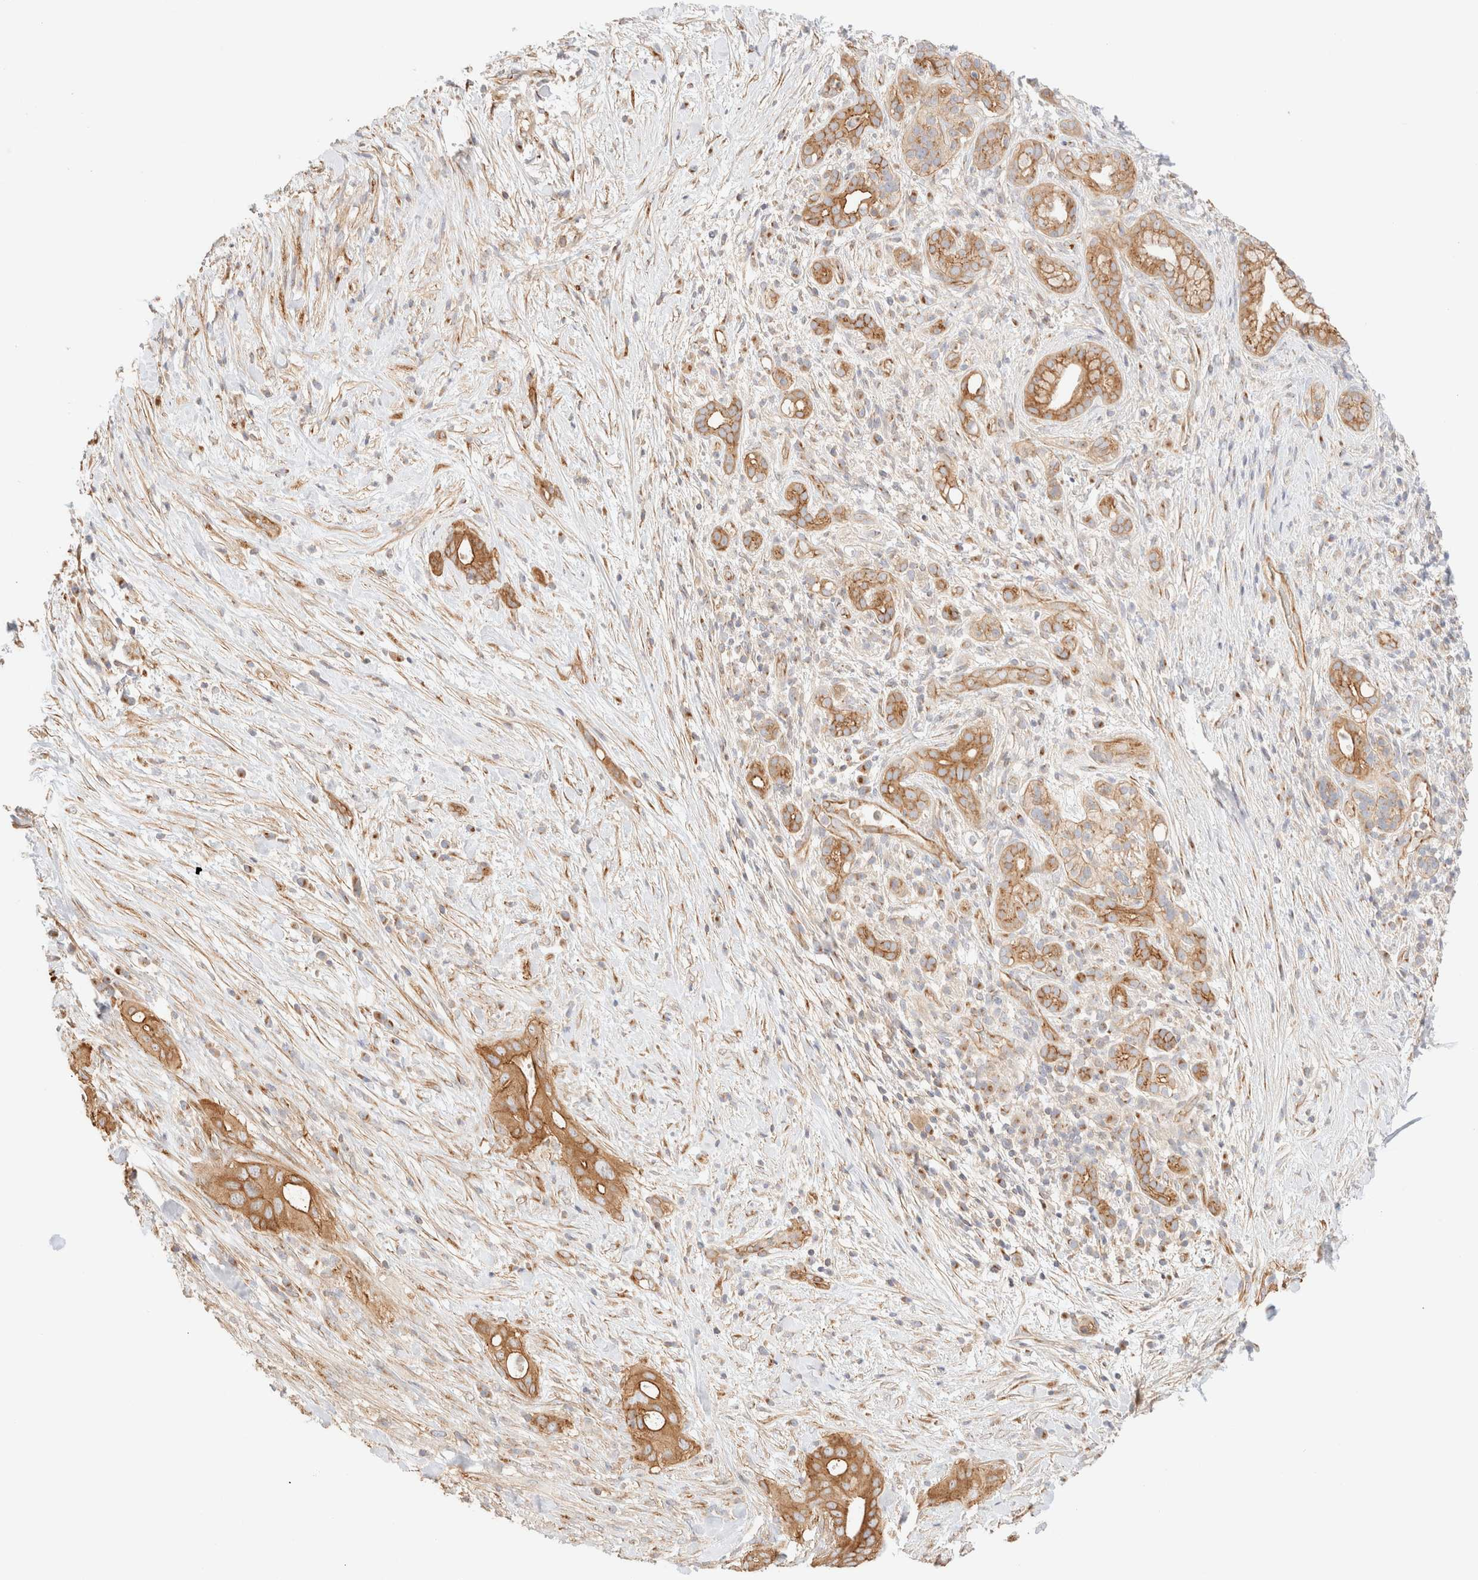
{"staining": {"intensity": "moderate", "quantity": ">75%", "location": "cytoplasmic/membranous"}, "tissue": "pancreatic cancer", "cell_type": "Tumor cells", "image_type": "cancer", "snomed": [{"axis": "morphology", "description": "Adenocarcinoma, NOS"}, {"axis": "topography", "description": "Pancreas"}], "caption": "A brown stain shows moderate cytoplasmic/membranous expression of a protein in human pancreatic adenocarcinoma tumor cells.", "gene": "MYO10", "patient": {"sex": "male", "age": 58}}